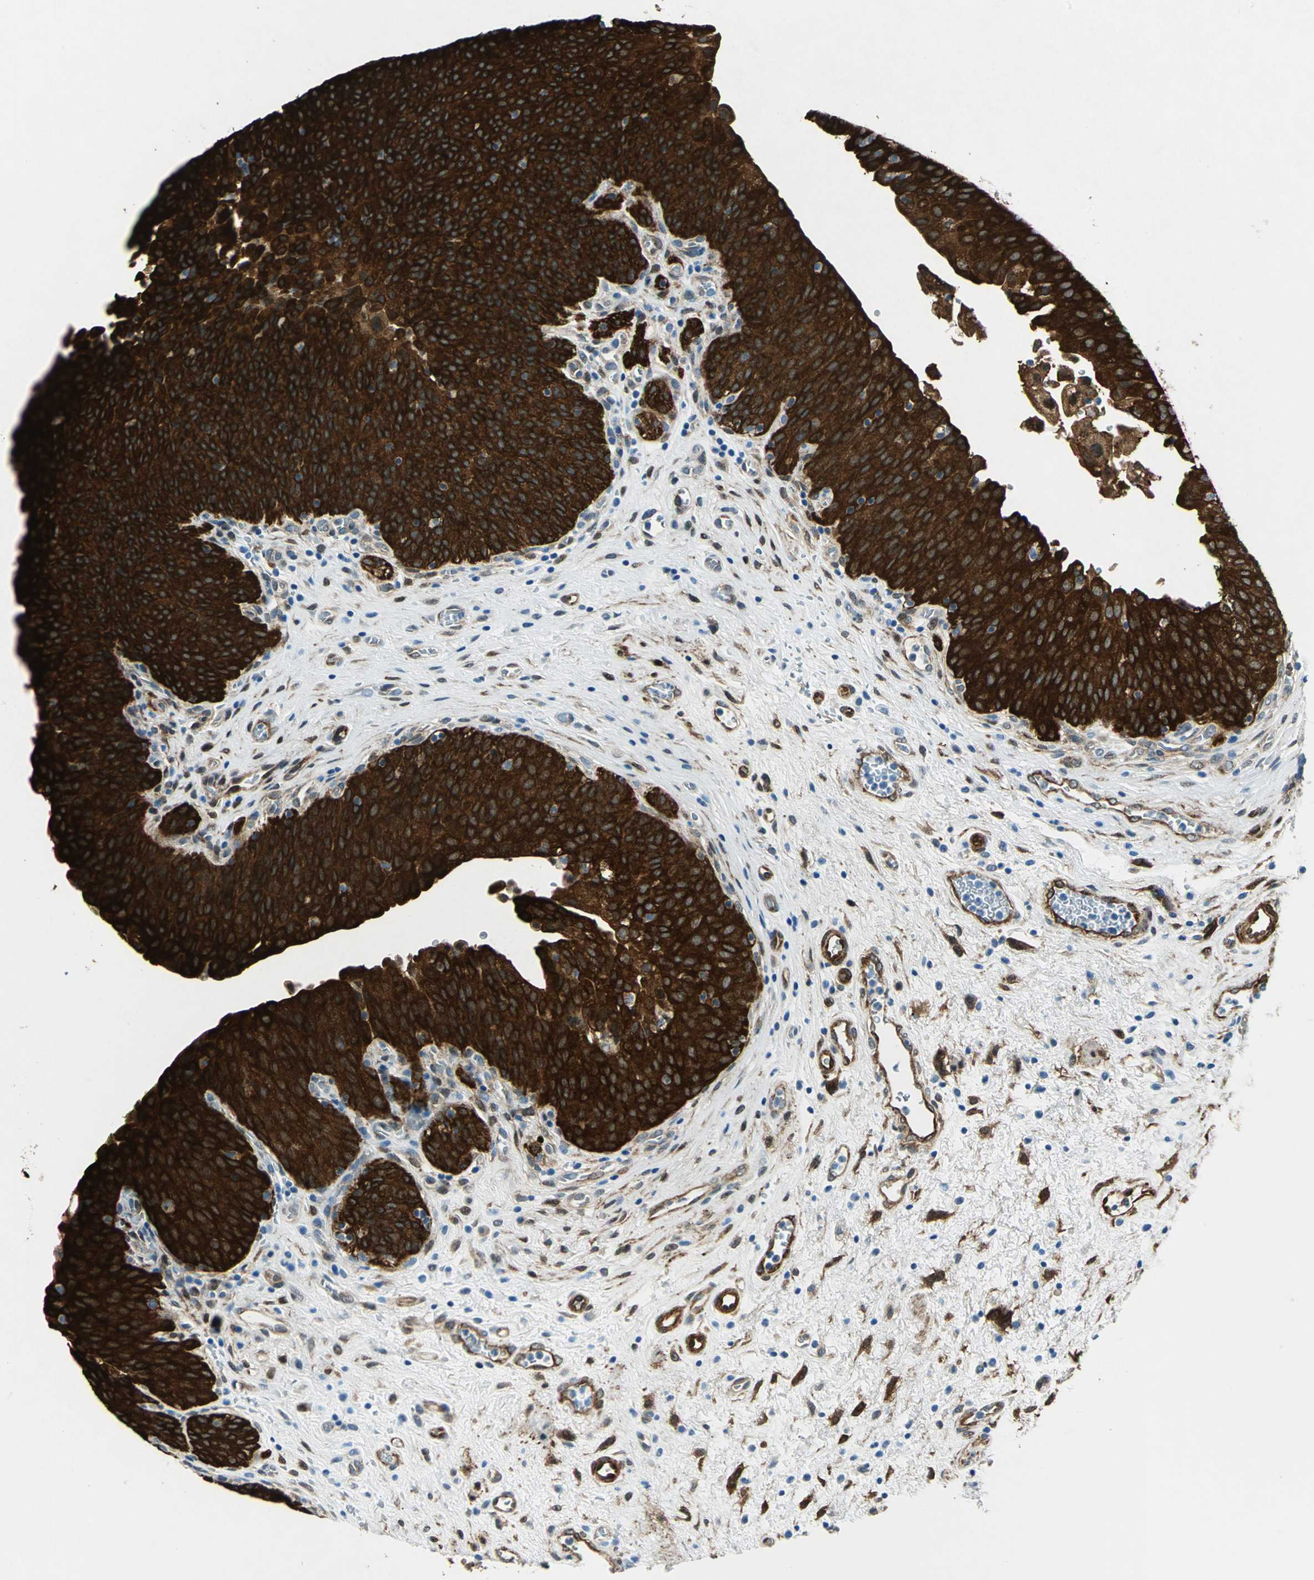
{"staining": {"intensity": "strong", "quantity": ">75%", "location": "cytoplasmic/membranous"}, "tissue": "urinary bladder", "cell_type": "Urothelial cells", "image_type": "normal", "snomed": [{"axis": "morphology", "description": "Normal tissue, NOS"}, {"axis": "morphology", "description": "Dysplasia, NOS"}, {"axis": "topography", "description": "Urinary bladder"}], "caption": "Protein expression analysis of unremarkable urinary bladder reveals strong cytoplasmic/membranous staining in about >75% of urothelial cells. (Stains: DAB (3,3'-diaminobenzidine) in brown, nuclei in blue, Microscopy: brightfield microscopy at high magnification).", "gene": "HSPB1", "patient": {"sex": "male", "age": 35}}